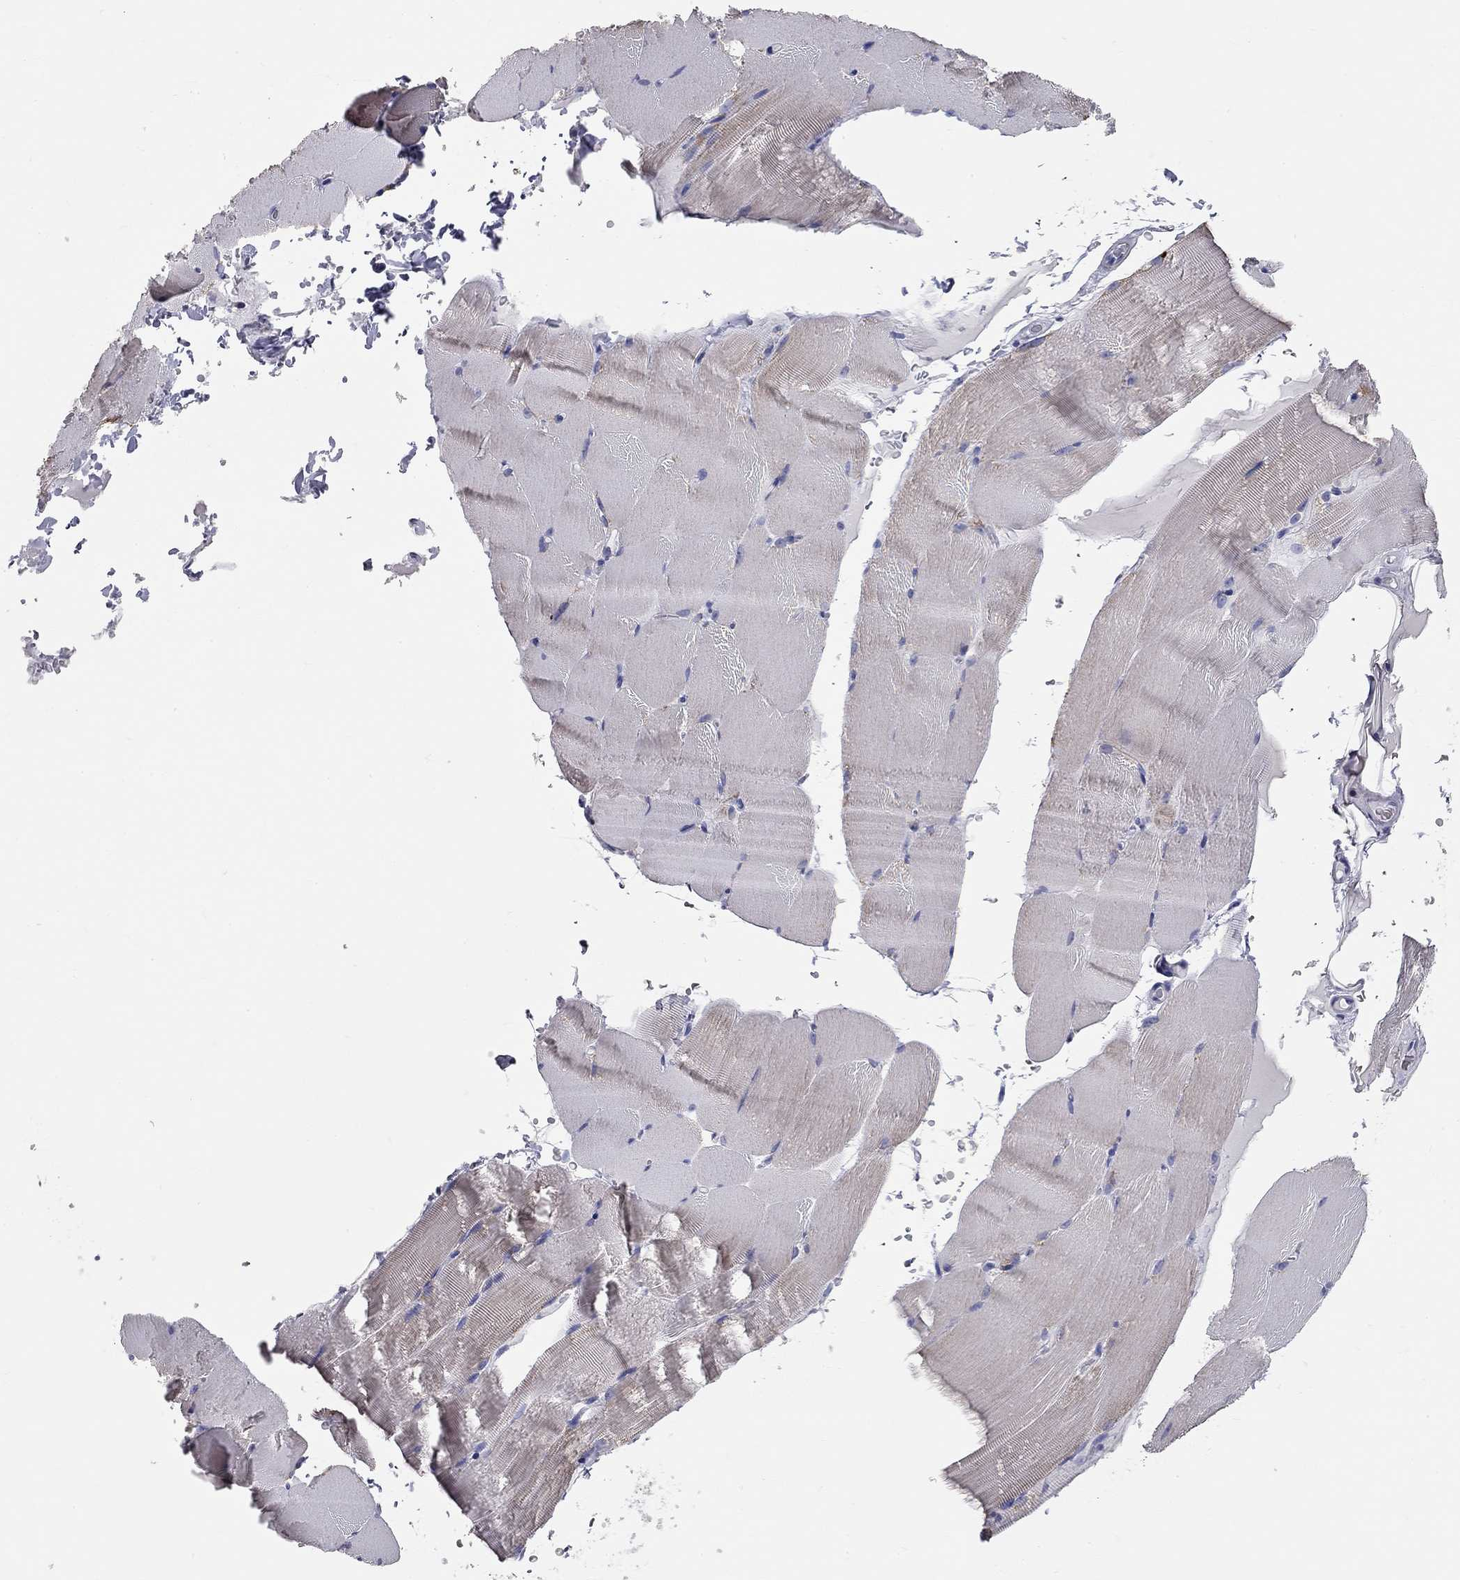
{"staining": {"intensity": "negative", "quantity": "none", "location": "none"}, "tissue": "skeletal muscle", "cell_type": "Myocytes", "image_type": "normal", "snomed": [{"axis": "morphology", "description": "Normal tissue, NOS"}, {"axis": "topography", "description": "Skeletal muscle"}], "caption": "Micrograph shows no protein expression in myocytes of benign skeletal muscle.", "gene": "CFAP161", "patient": {"sex": "female", "age": 37}}